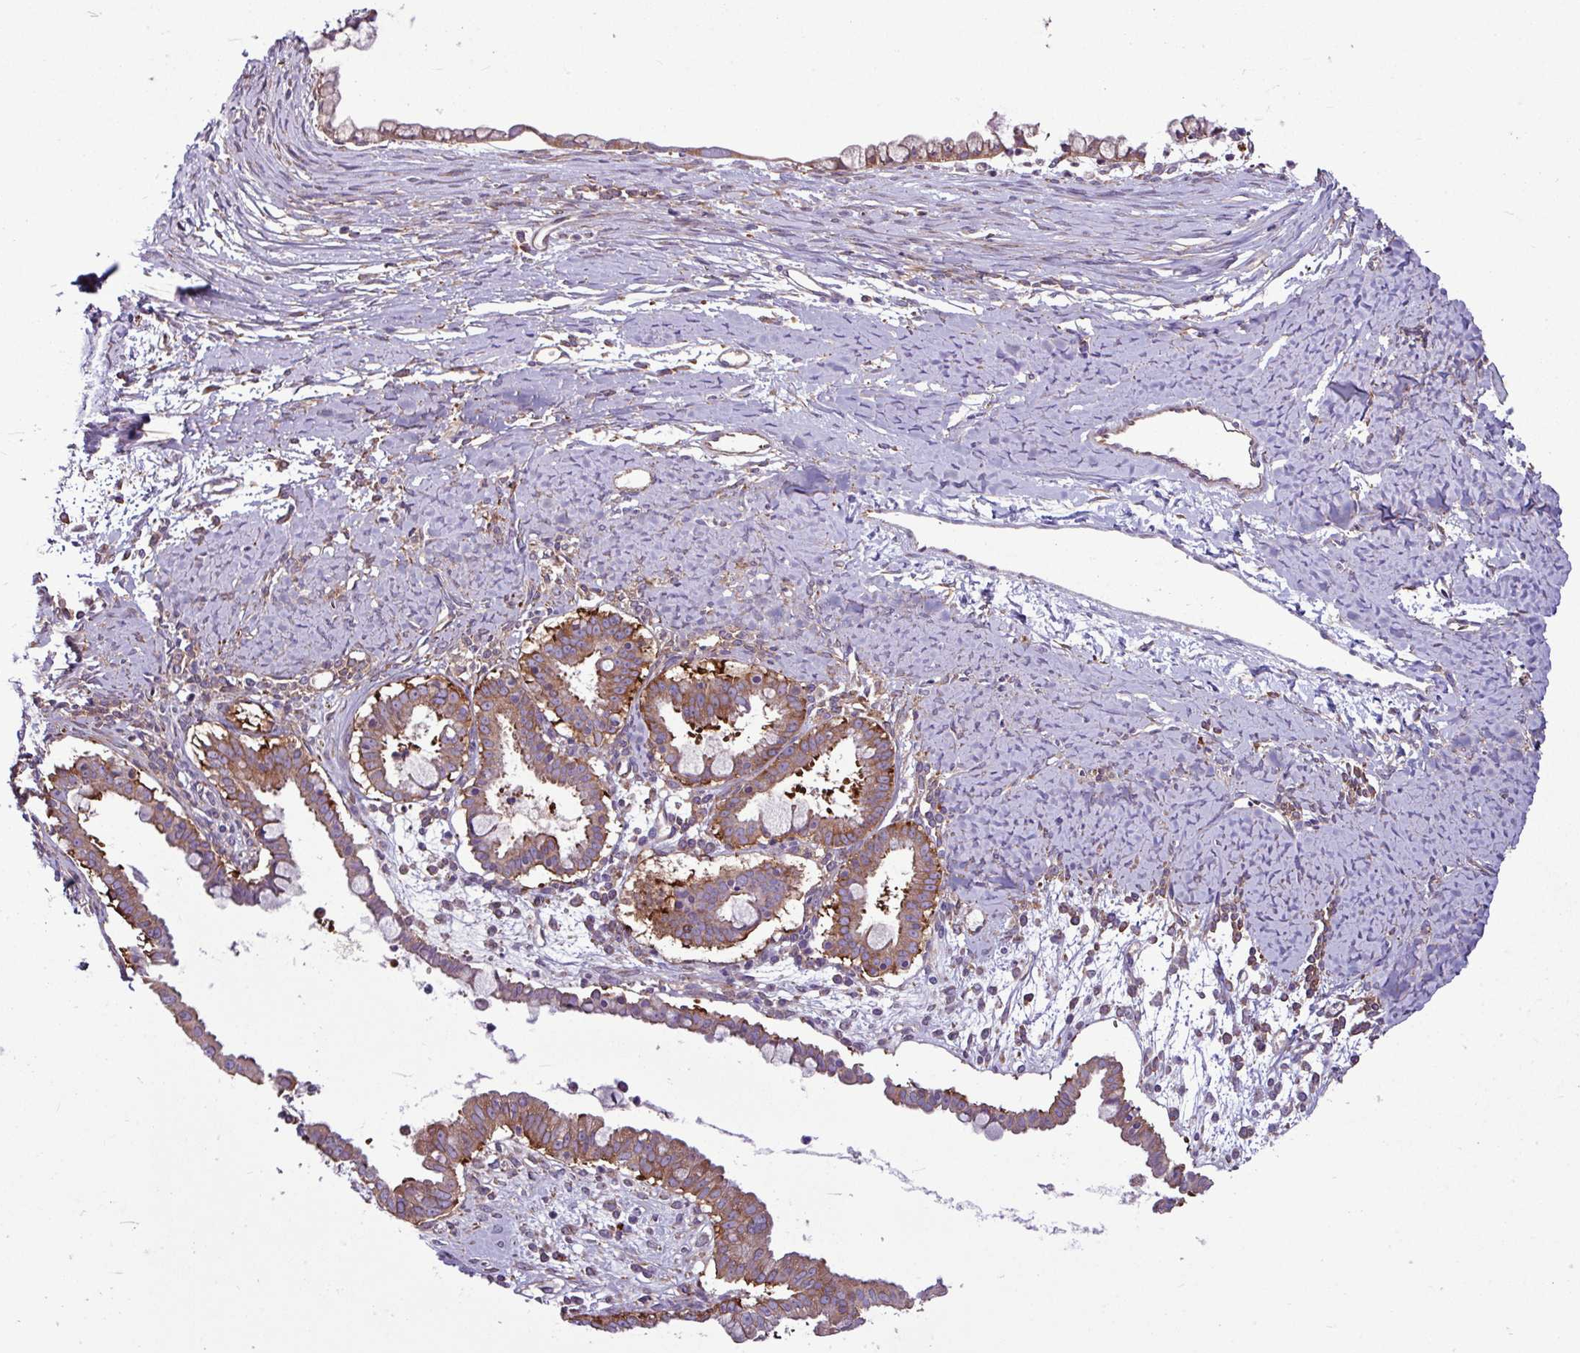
{"staining": {"intensity": "strong", "quantity": ">75%", "location": "cytoplasmic/membranous"}, "tissue": "ovarian cancer", "cell_type": "Tumor cells", "image_type": "cancer", "snomed": [{"axis": "morphology", "description": "Cystadenocarcinoma, mucinous, NOS"}, {"axis": "topography", "description": "Ovary"}], "caption": "Immunohistochemistry of ovarian mucinous cystadenocarcinoma displays high levels of strong cytoplasmic/membranous staining in about >75% of tumor cells.", "gene": "MROH2A", "patient": {"sex": "female", "age": 61}}